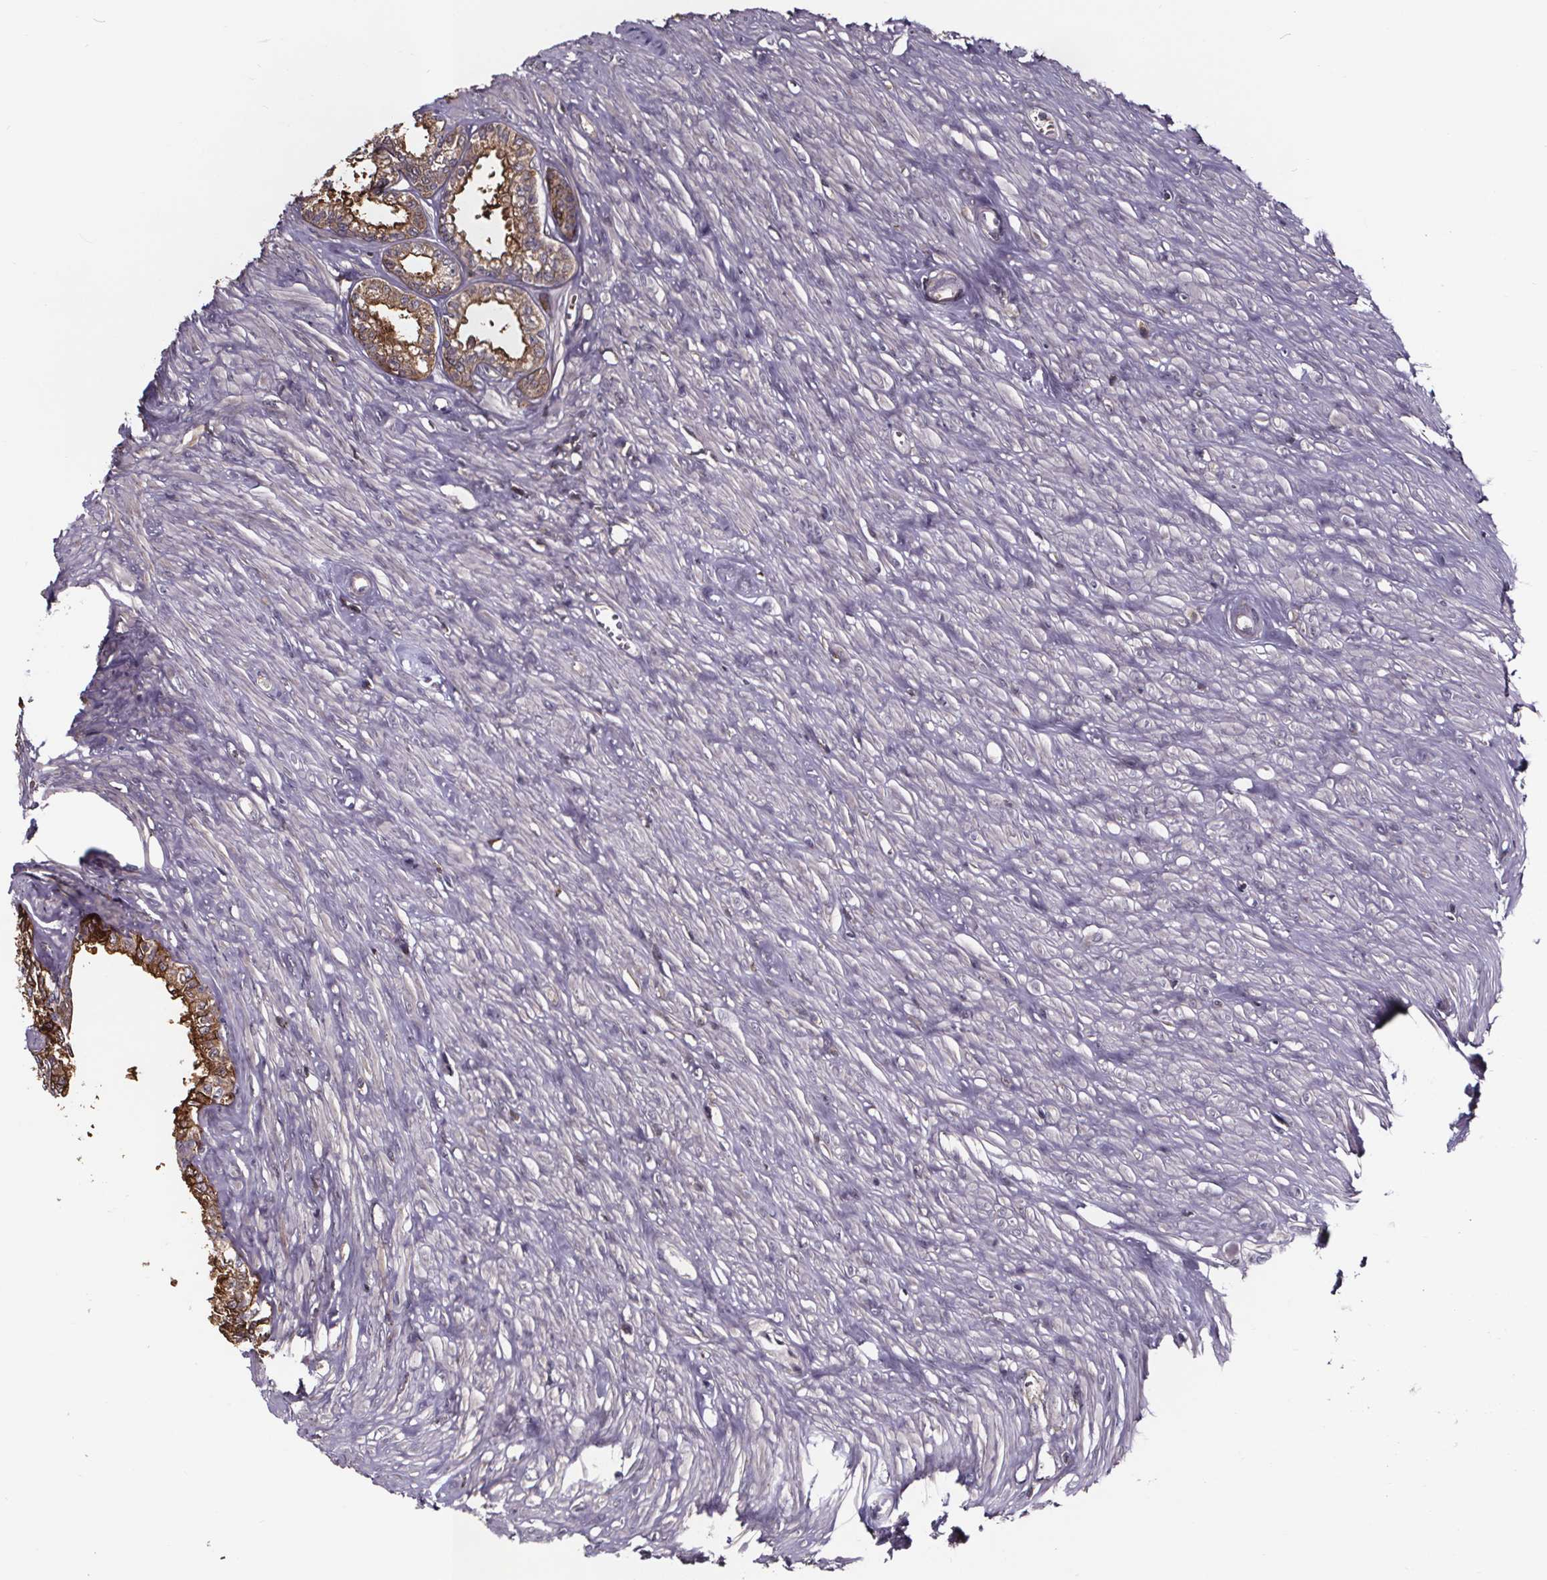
{"staining": {"intensity": "strong", "quantity": "25%-75%", "location": "cytoplasmic/membranous"}, "tissue": "seminal vesicle", "cell_type": "Glandular cells", "image_type": "normal", "snomed": [{"axis": "morphology", "description": "Normal tissue, NOS"}, {"axis": "morphology", "description": "Urothelial carcinoma, NOS"}, {"axis": "topography", "description": "Urinary bladder"}, {"axis": "topography", "description": "Seminal veicle"}], "caption": "The photomicrograph shows immunohistochemical staining of unremarkable seminal vesicle. There is strong cytoplasmic/membranous staining is identified in about 25%-75% of glandular cells.", "gene": "SMIM1", "patient": {"sex": "male", "age": 76}}